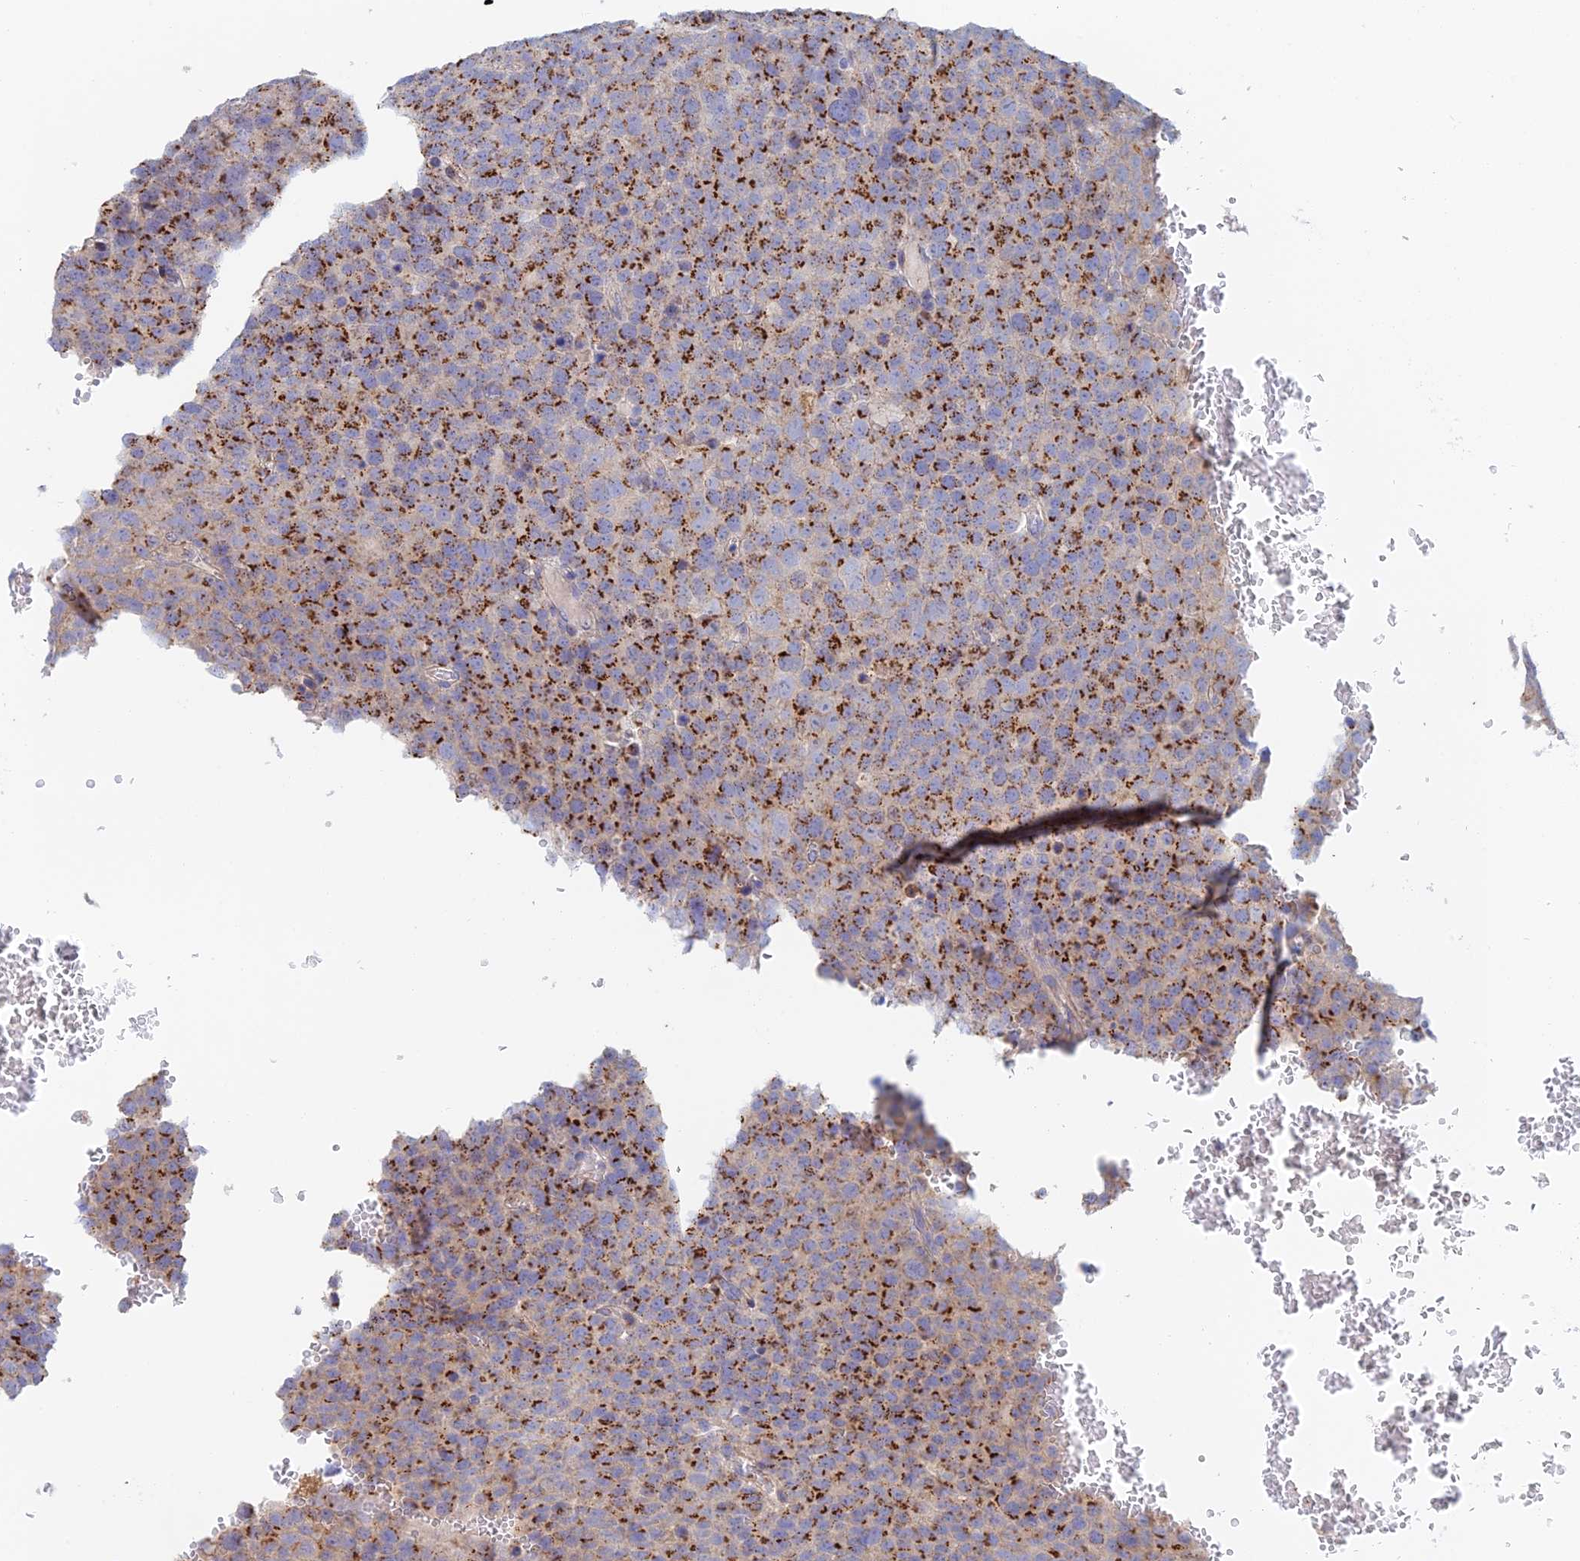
{"staining": {"intensity": "strong", "quantity": ">75%", "location": "cytoplasmic/membranous"}, "tissue": "testis cancer", "cell_type": "Tumor cells", "image_type": "cancer", "snomed": [{"axis": "morphology", "description": "Seminoma, NOS"}, {"axis": "topography", "description": "Testis"}], "caption": "DAB immunohistochemical staining of seminoma (testis) demonstrates strong cytoplasmic/membranous protein positivity in approximately >75% of tumor cells.", "gene": "SLC24A3", "patient": {"sex": "male", "age": 71}}